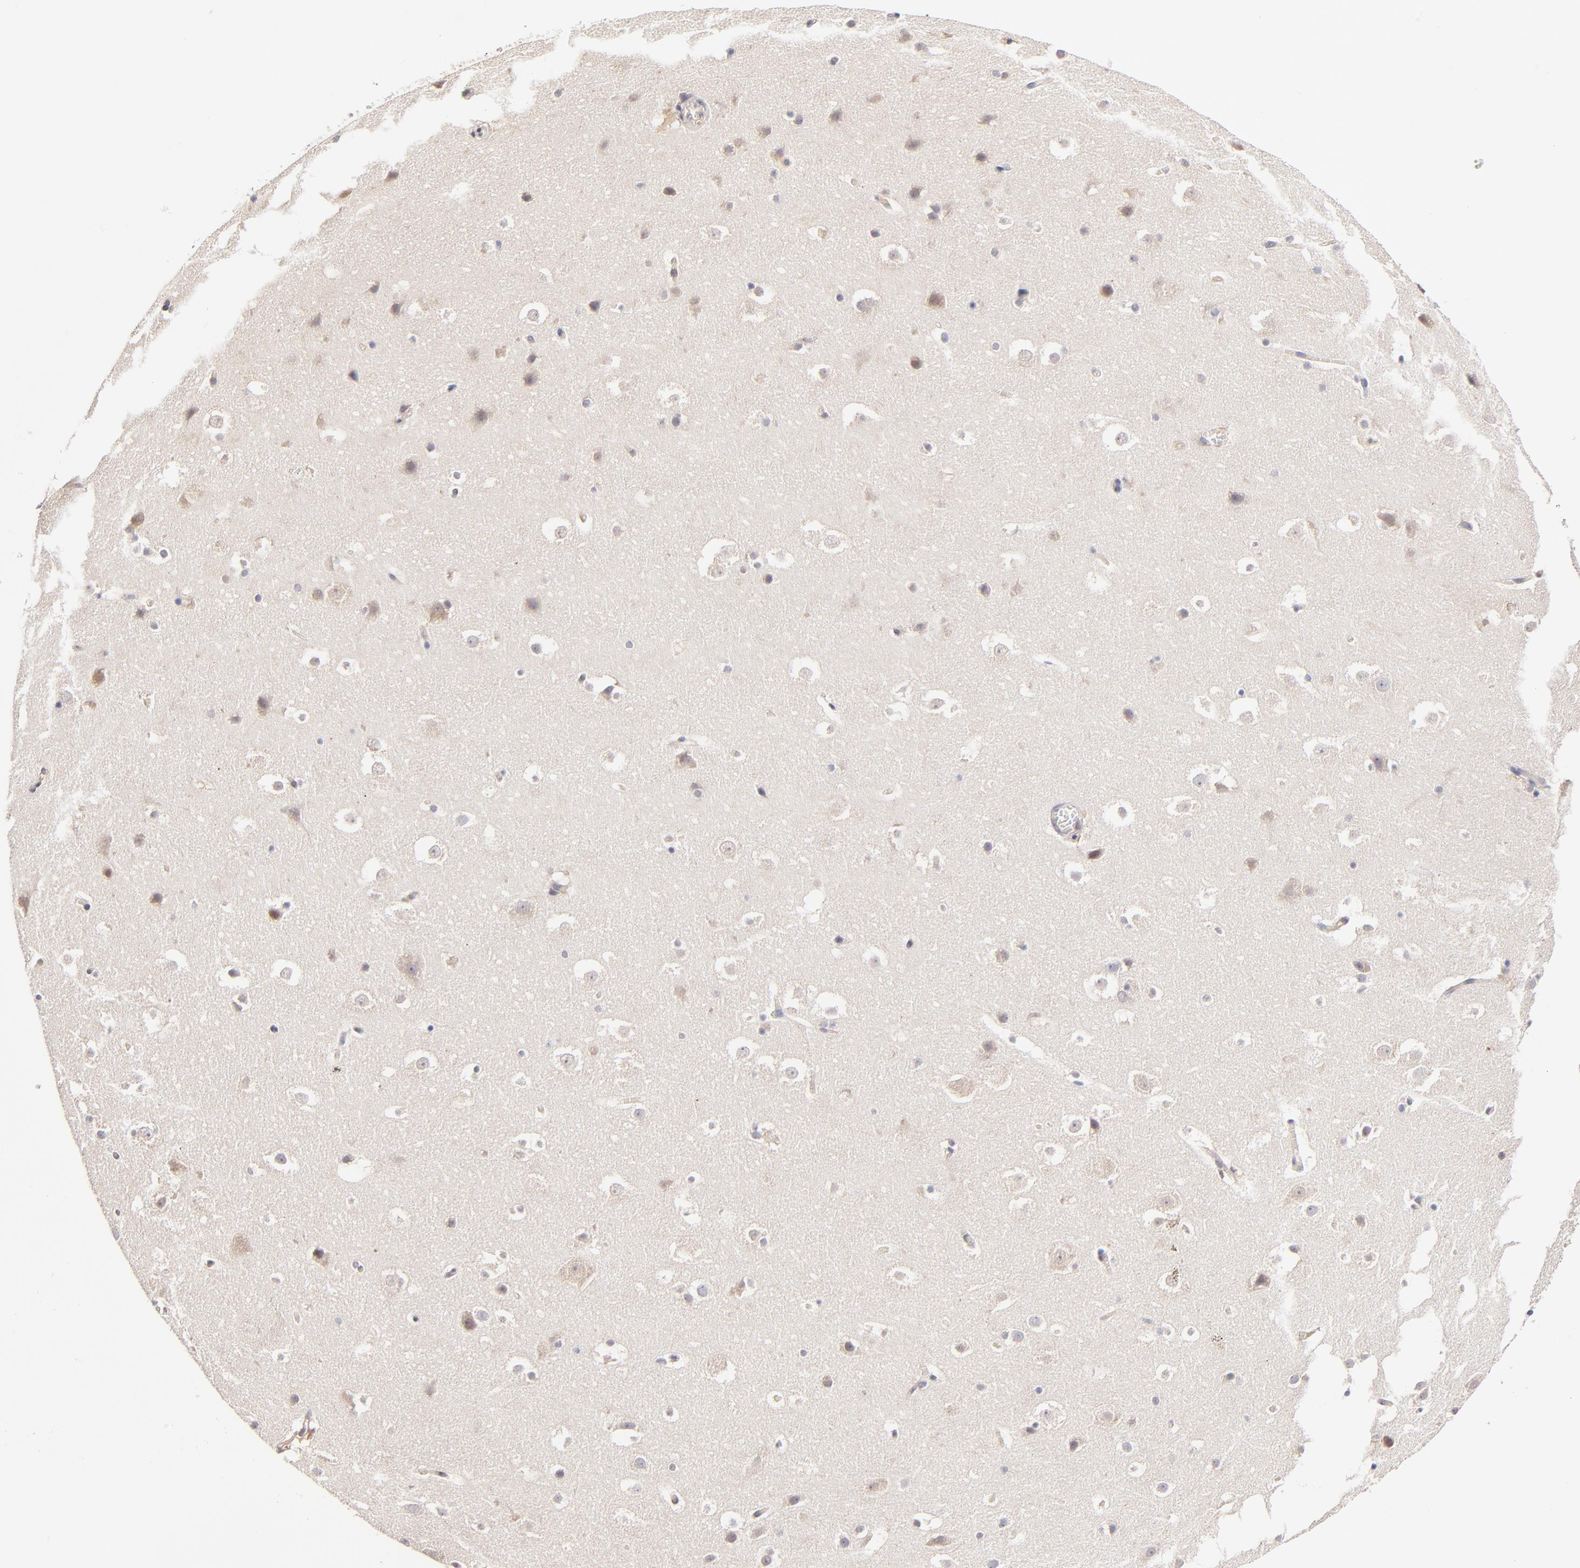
{"staining": {"intensity": "negative", "quantity": "none", "location": "none"}, "tissue": "hippocampus", "cell_type": "Glial cells", "image_type": "normal", "snomed": [{"axis": "morphology", "description": "Normal tissue, NOS"}, {"axis": "topography", "description": "Hippocampus"}], "caption": "Immunohistochemistry (IHC) photomicrograph of unremarkable human hippocampus stained for a protein (brown), which demonstrates no positivity in glial cells.", "gene": "ZNF10", "patient": {"sex": "male", "age": 45}}